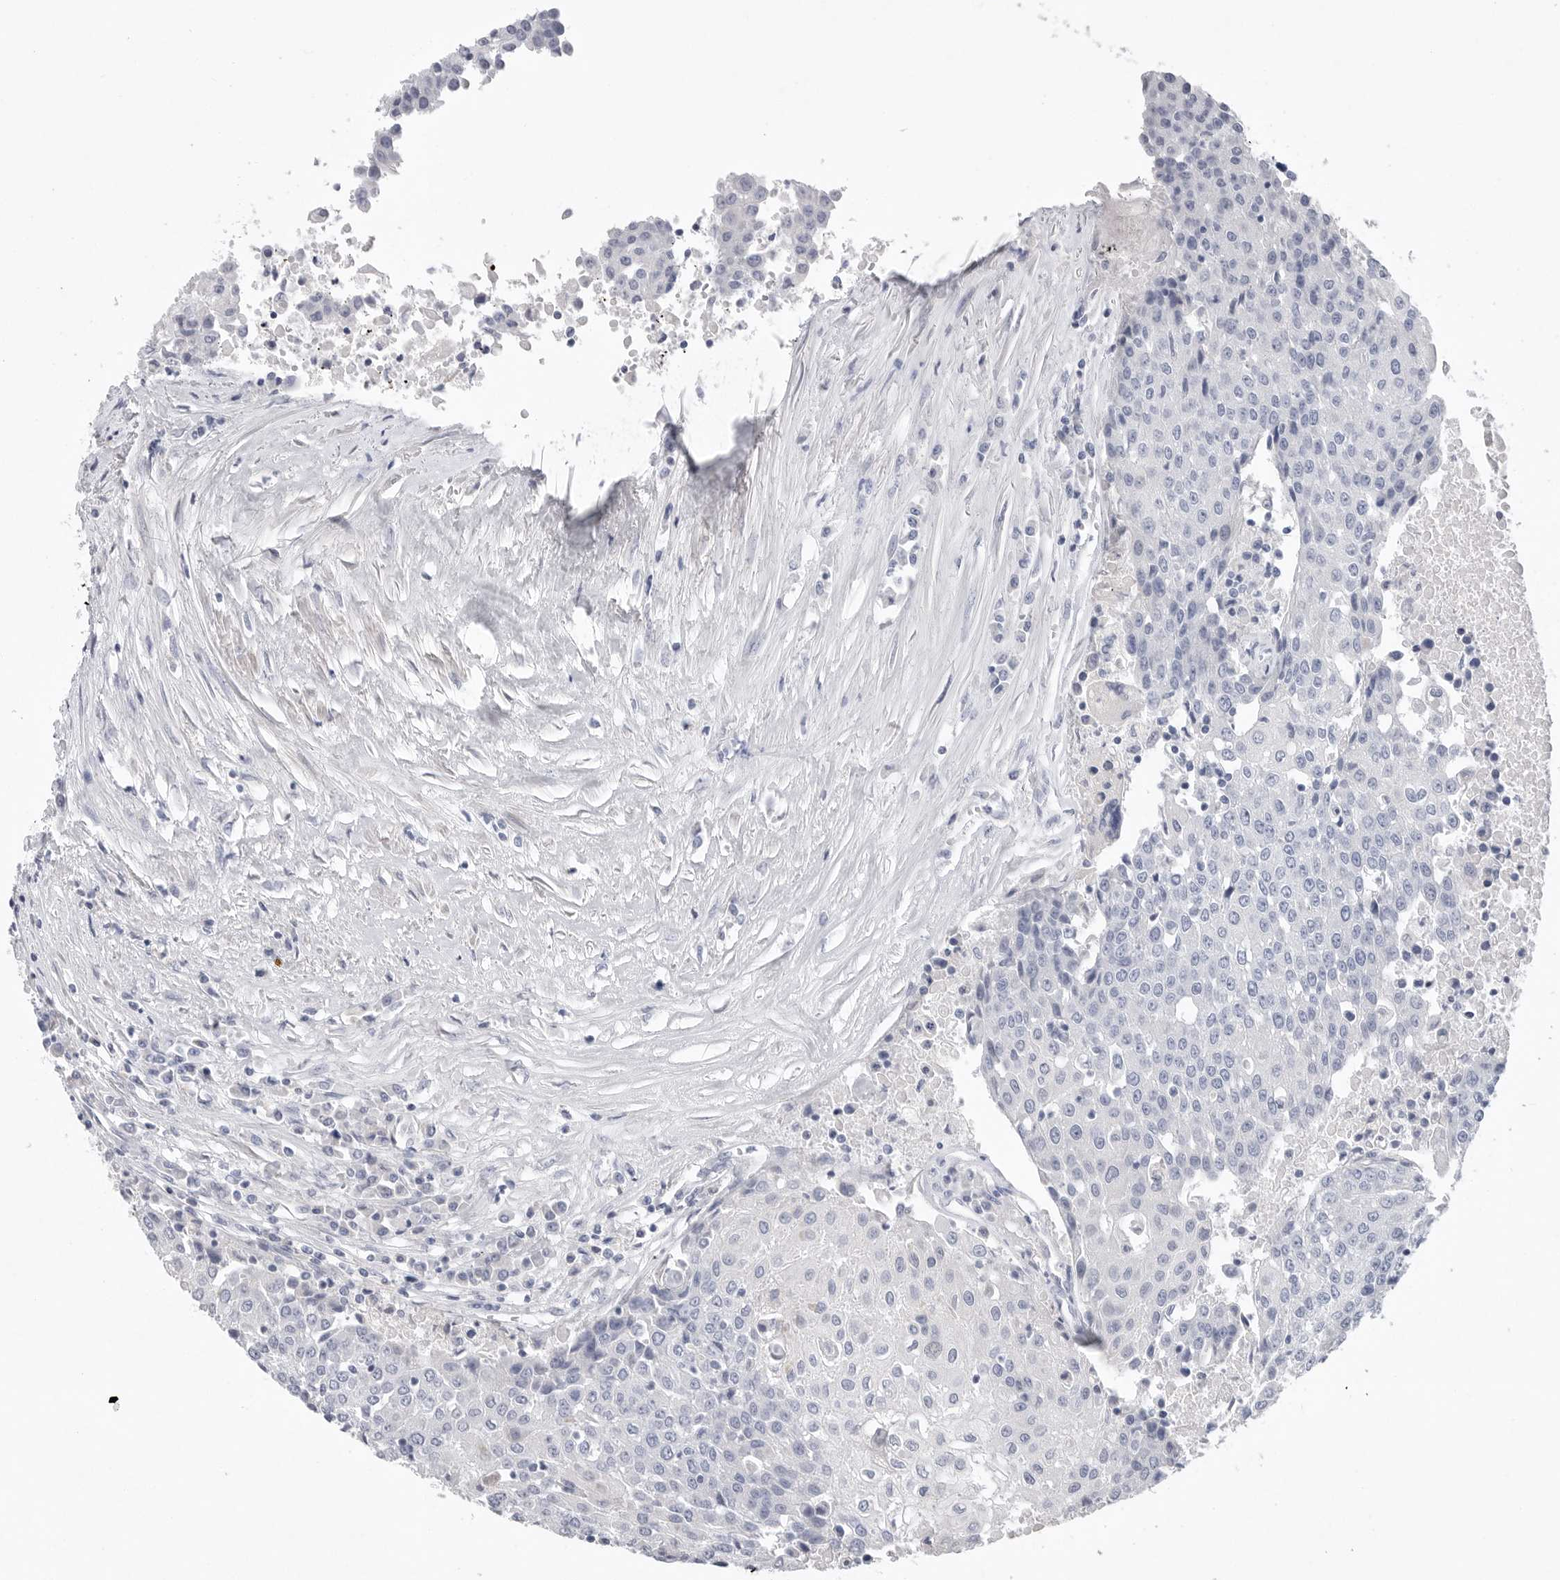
{"staining": {"intensity": "negative", "quantity": "none", "location": "none"}, "tissue": "urothelial cancer", "cell_type": "Tumor cells", "image_type": "cancer", "snomed": [{"axis": "morphology", "description": "Urothelial carcinoma, High grade"}, {"axis": "topography", "description": "Urinary bladder"}], "caption": "Tumor cells show no significant staining in urothelial cancer.", "gene": "CAMK2B", "patient": {"sex": "female", "age": 85}}